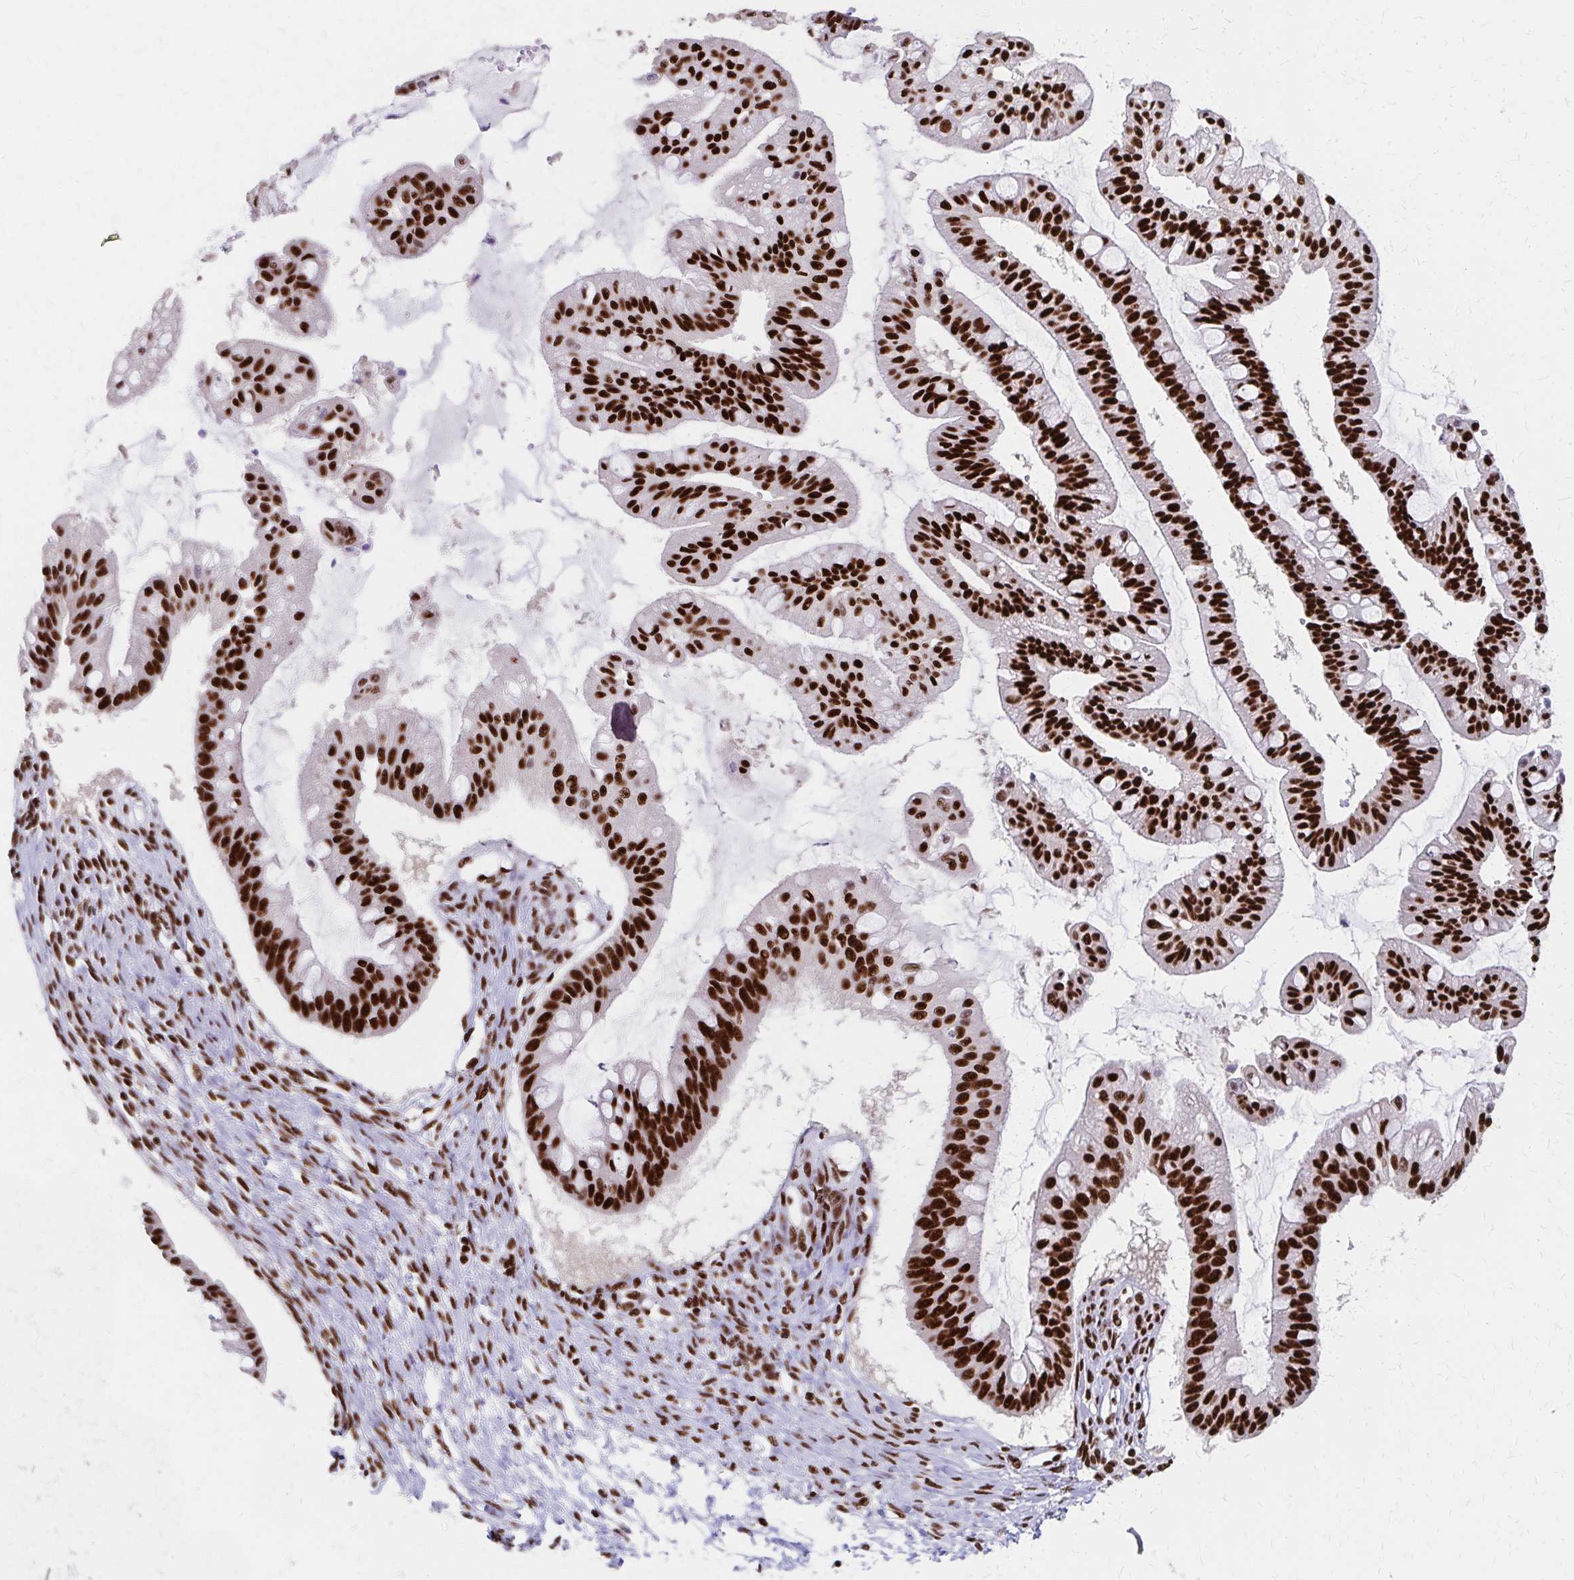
{"staining": {"intensity": "strong", "quantity": "25%-75%", "location": "nuclear"}, "tissue": "ovarian cancer", "cell_type": "Tumor cells", "image_type": "cancer", "snomed": [{"axis": "morphology", "description": "Cystadenocarcinoma, mucinous, NOS"}, {"axis": "topography", "description": "Ovary"}], "caption": "Protein analysis of ovarian cancer (mucinous cystadenocarcinoma) tissue reveals strong nuclear staining in approximately 25%-75% of tumor cells.", "gene": "CNKSR3", "patient": {"sex": "female", "age": 73}}